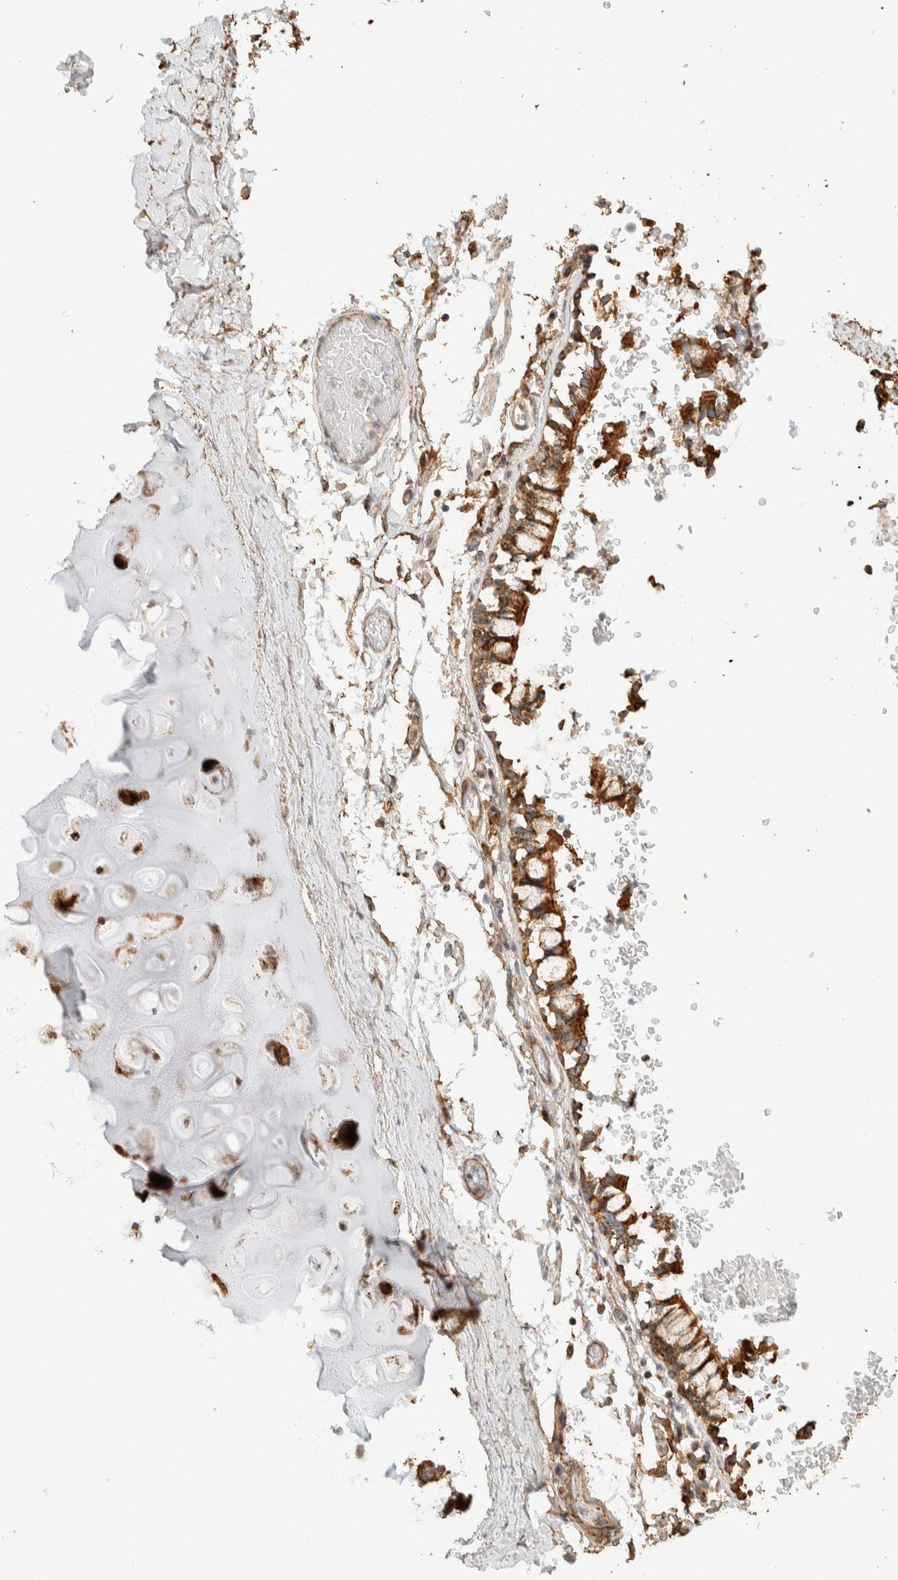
{"staining": {"intensity": "moderate", "quantity": ">75%", "location": "cytoplasmic/membranous"}, "tissue": "adipose tissue", "cell_type": "Adipocytes", "image_type": "normal", "snomed": [{"axis": "morphology", "description": "Normal tissue, NOS"}, {"axis": "topography", "description": "Cartilage tissue"}, {"axis": "topography", "description": "Lung"}], "caption": "Moderate cytoplasmic/membranous protein expression is appreciated in approximately >75% of adipocytes in adipose tissue. (Stains: DAB (3,3'-diaminobenzidine) in brown, nuclei in blue, Microscopy: brightfield microscopy at high magnification).", "gene": "KIF9", "patient": {"sex": "female", "age": 77}}